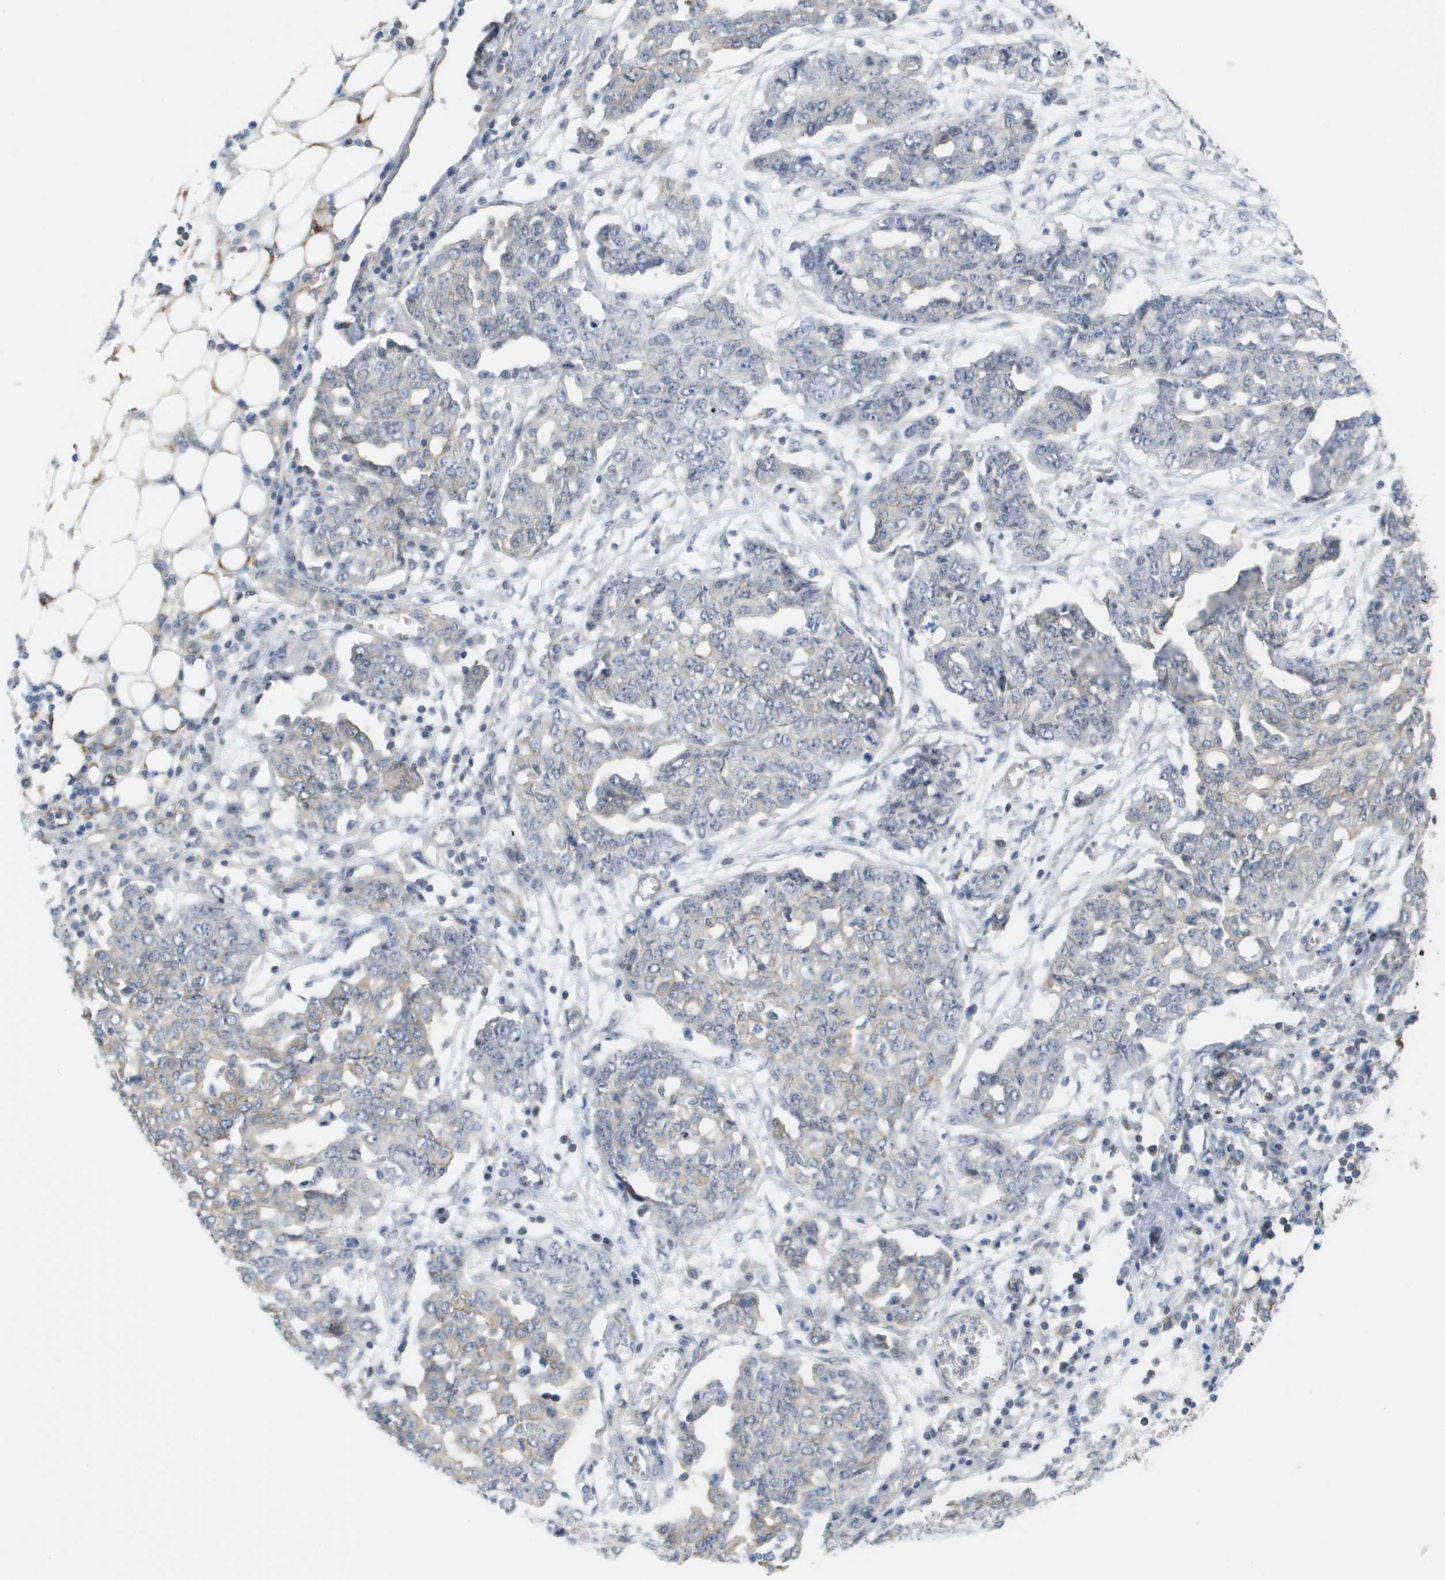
{"staining": {"intensity": "negative", "quantity": "none", "location": "none"}, "tissue": "ovarian cancer", "cell_type": "Tumor cells", "image_type": "cancer", "snomed": [{"axis": "morphology", "description": "Cystadenocarcinoma, serous, NOS"}, {"axis": "topography", "description": "Soft tissue"}, {"axis": "topography", "description": "Ovary"}], "caption": "An image of human ovarian cancer is negative for staining in tumor cells. (DAB (3,3'-diaminobenzidine) immunohistochemistry (IHC) with hematoxylin counter stain).", "gene": "MTARC2", "patient": {"sex": "female", "age": 57}}